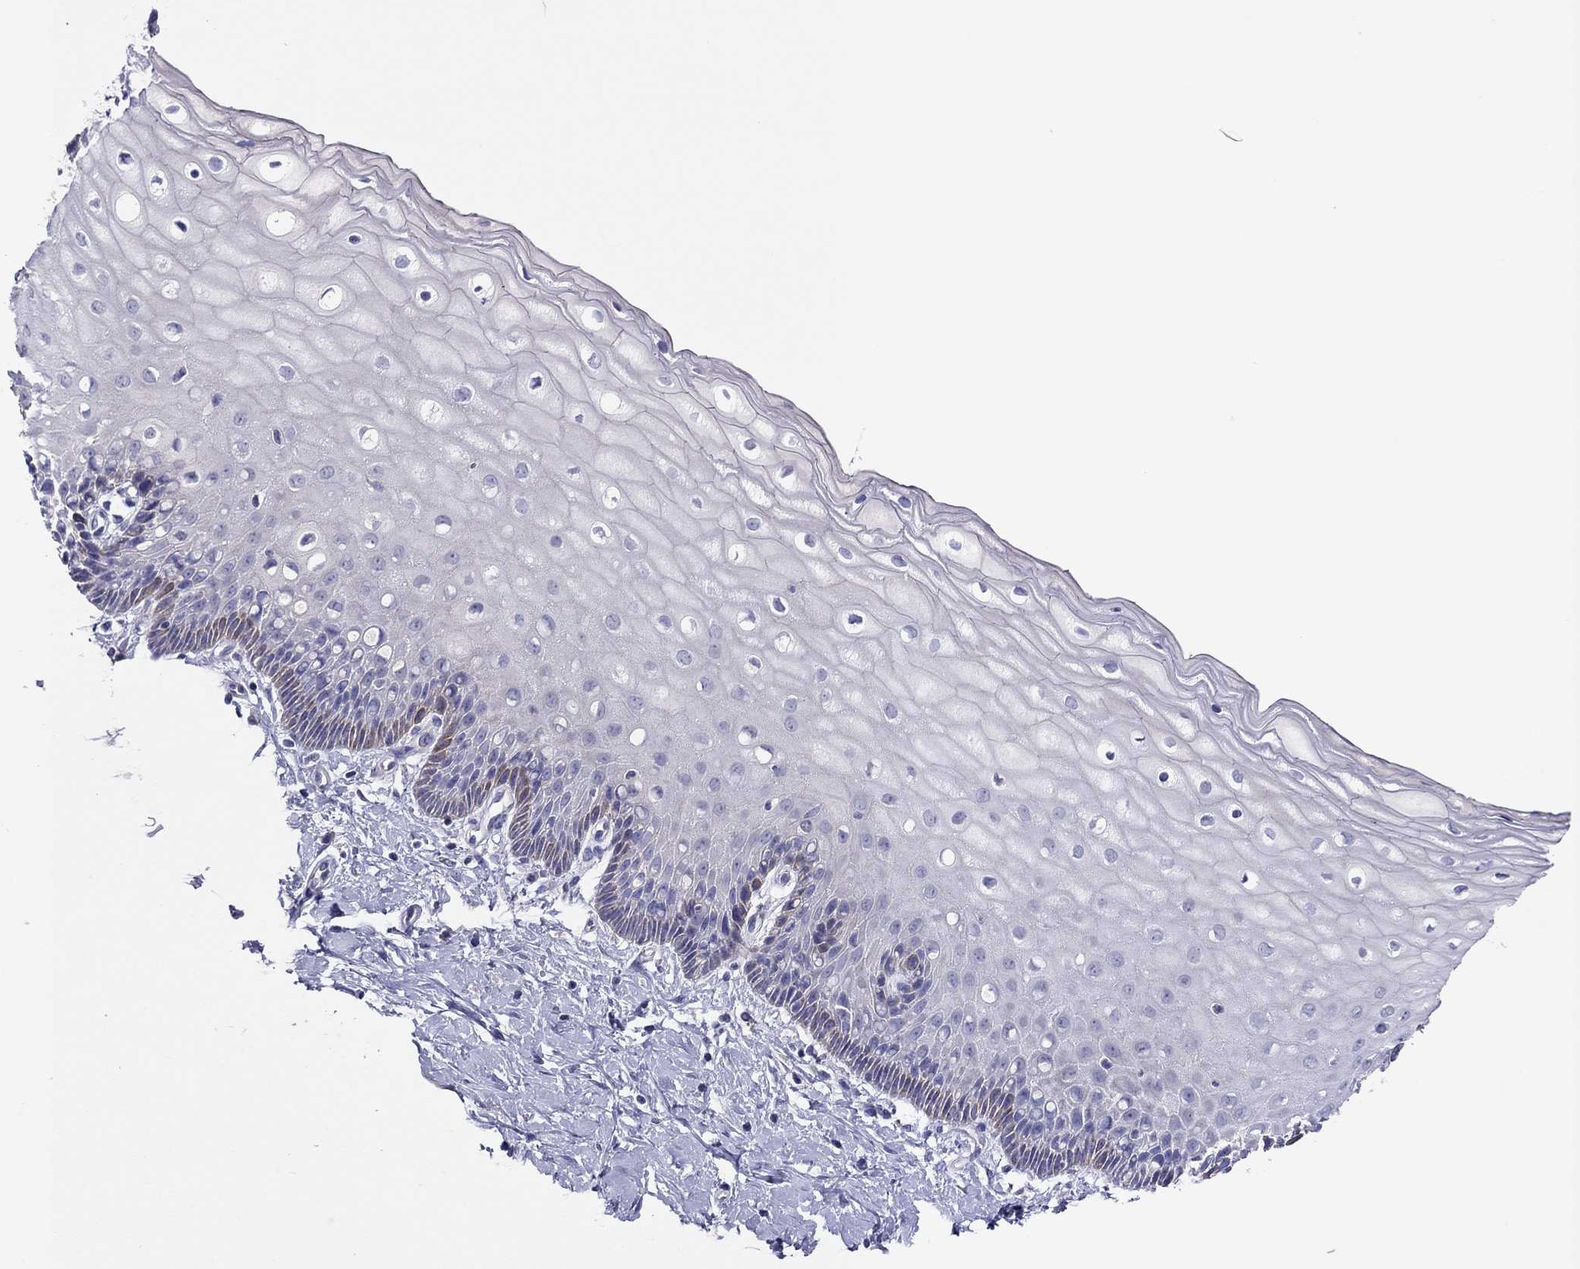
{"staining": {"intensity": "strong", "quantity": "<25%", "location": "cytoplasmic/membranous"}, "tissue": "cervix", "cell_type": "Squamous epithelial cells", "image_type": "normal", "snomed": [{"axis": "morphology", "description": "Normal tissue, NOS"}, {"axis": "topography", "description": "Cervix"}], "caption": "A brown stain shows strong cytoplasmic/membranous staining of a protein in squamous epithelial cells of benign cervix.", "gene": "CAPNS2", "patient": {"sex": "female", "age": 37}}